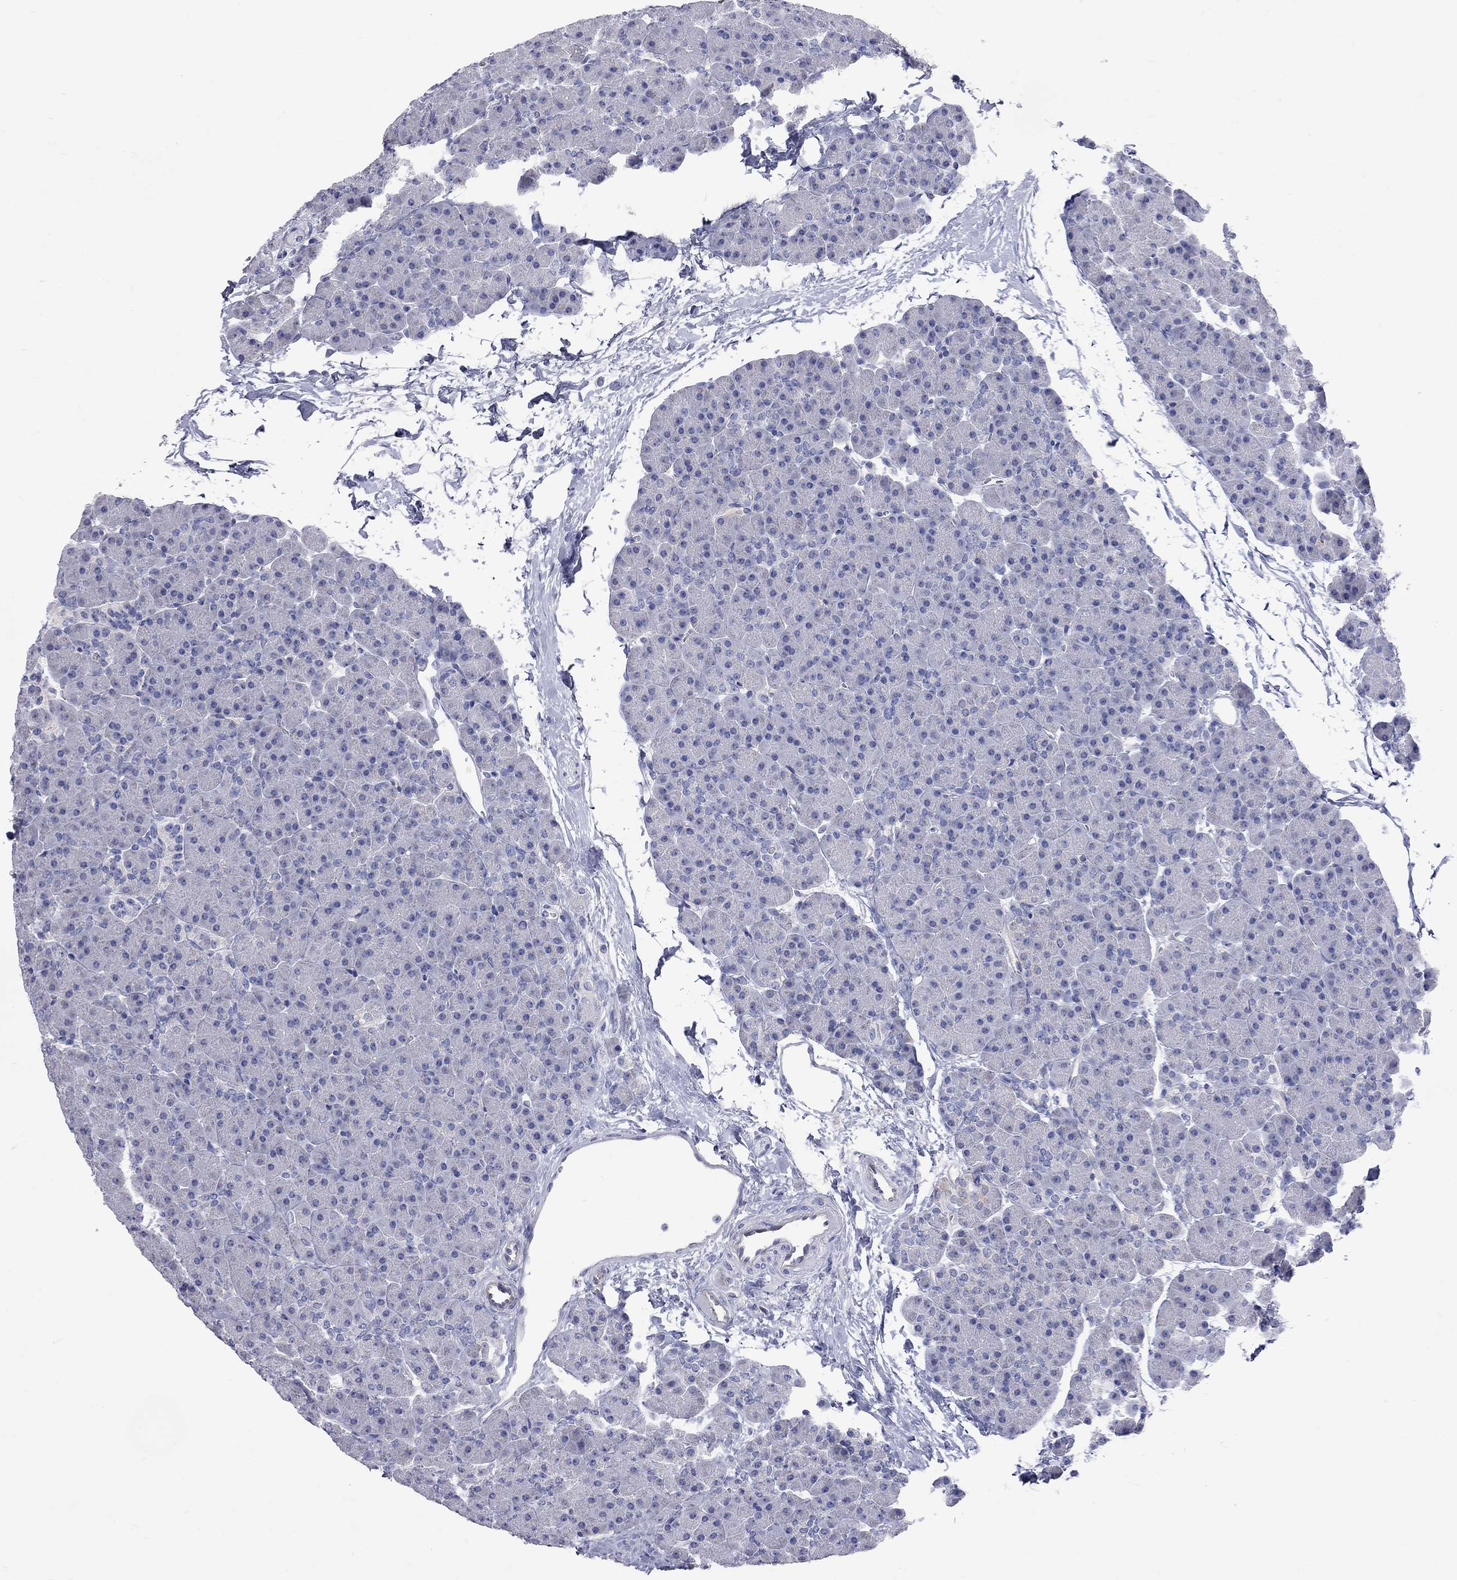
{"staining": {"intensity": "negative", "quantity": "none", "location": "none"}, "tissue": "pancreas", "cell_type": "Exocrine glandular cells", "image_type": "normal", "snomed": [{"axis": "morphology", "description": "Normal tissue, NOS"}, {"axis": "topography", "description": "Pancreas"}], "caption": "Protein analysis of normal pancreas displays no significant positivity in exocrine glandular cells.", "gene": "KCND2", "patient": {"sex": "female", "age": 44}}